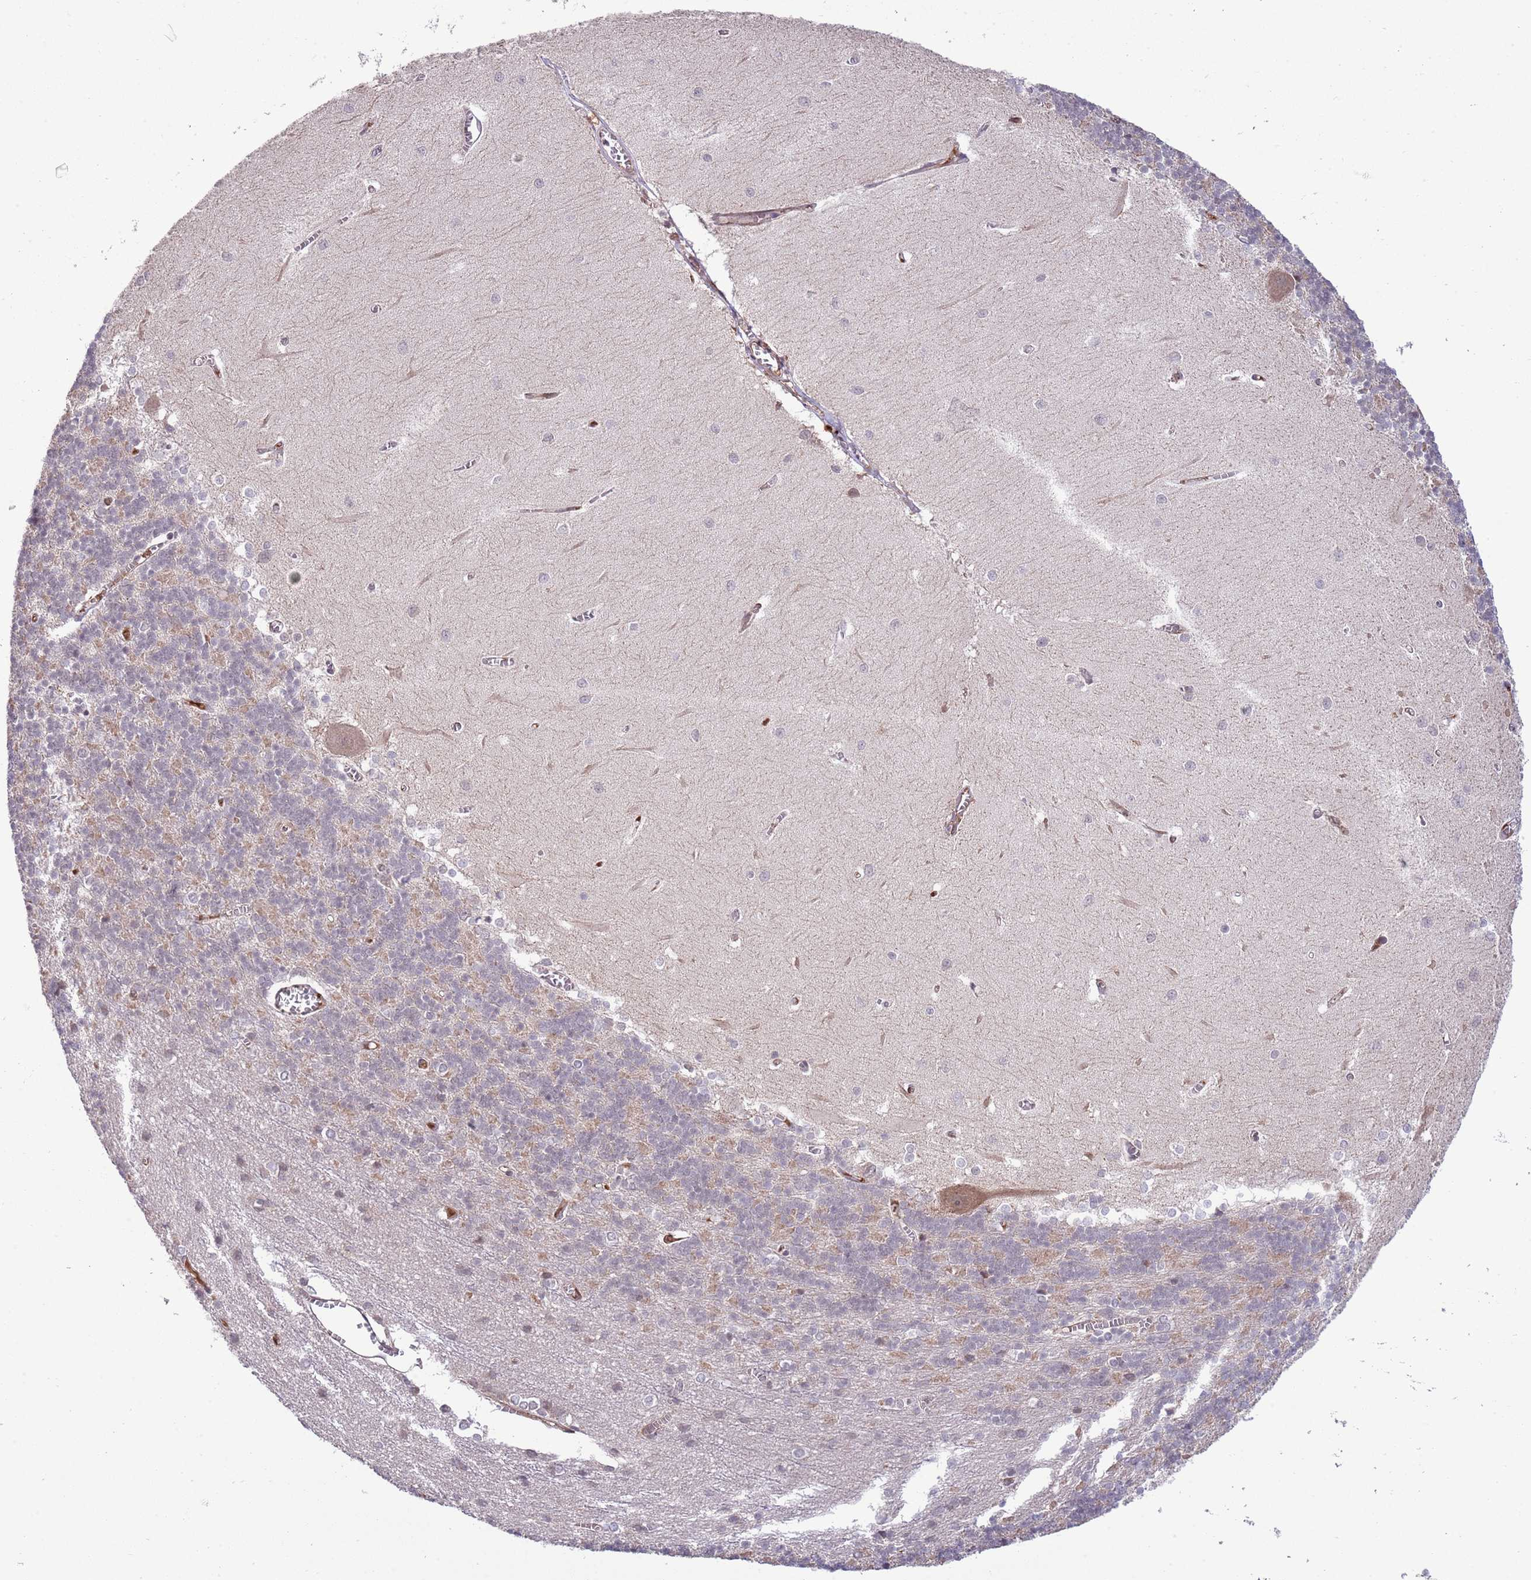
{"staining": {"intensity": "weak", "quantity": "<25%", "location": "cytoplasmic/membranous"}, "tissue": "cerebellum", "cell_type": "Cells in granular layer", "image_type": "normal", "snomed": [{"axis": "morphology", "description": "Normal tissue, NOS"}, {"axis": "topography", "description": "Cerebellum"}], "caption": "High power microscopy image of an IHC image of benign cerebellum, revealing no significant positivity in cells in granular layer.", "gene": "DPP10", "patient": {"sex": "male", "age": 37}}